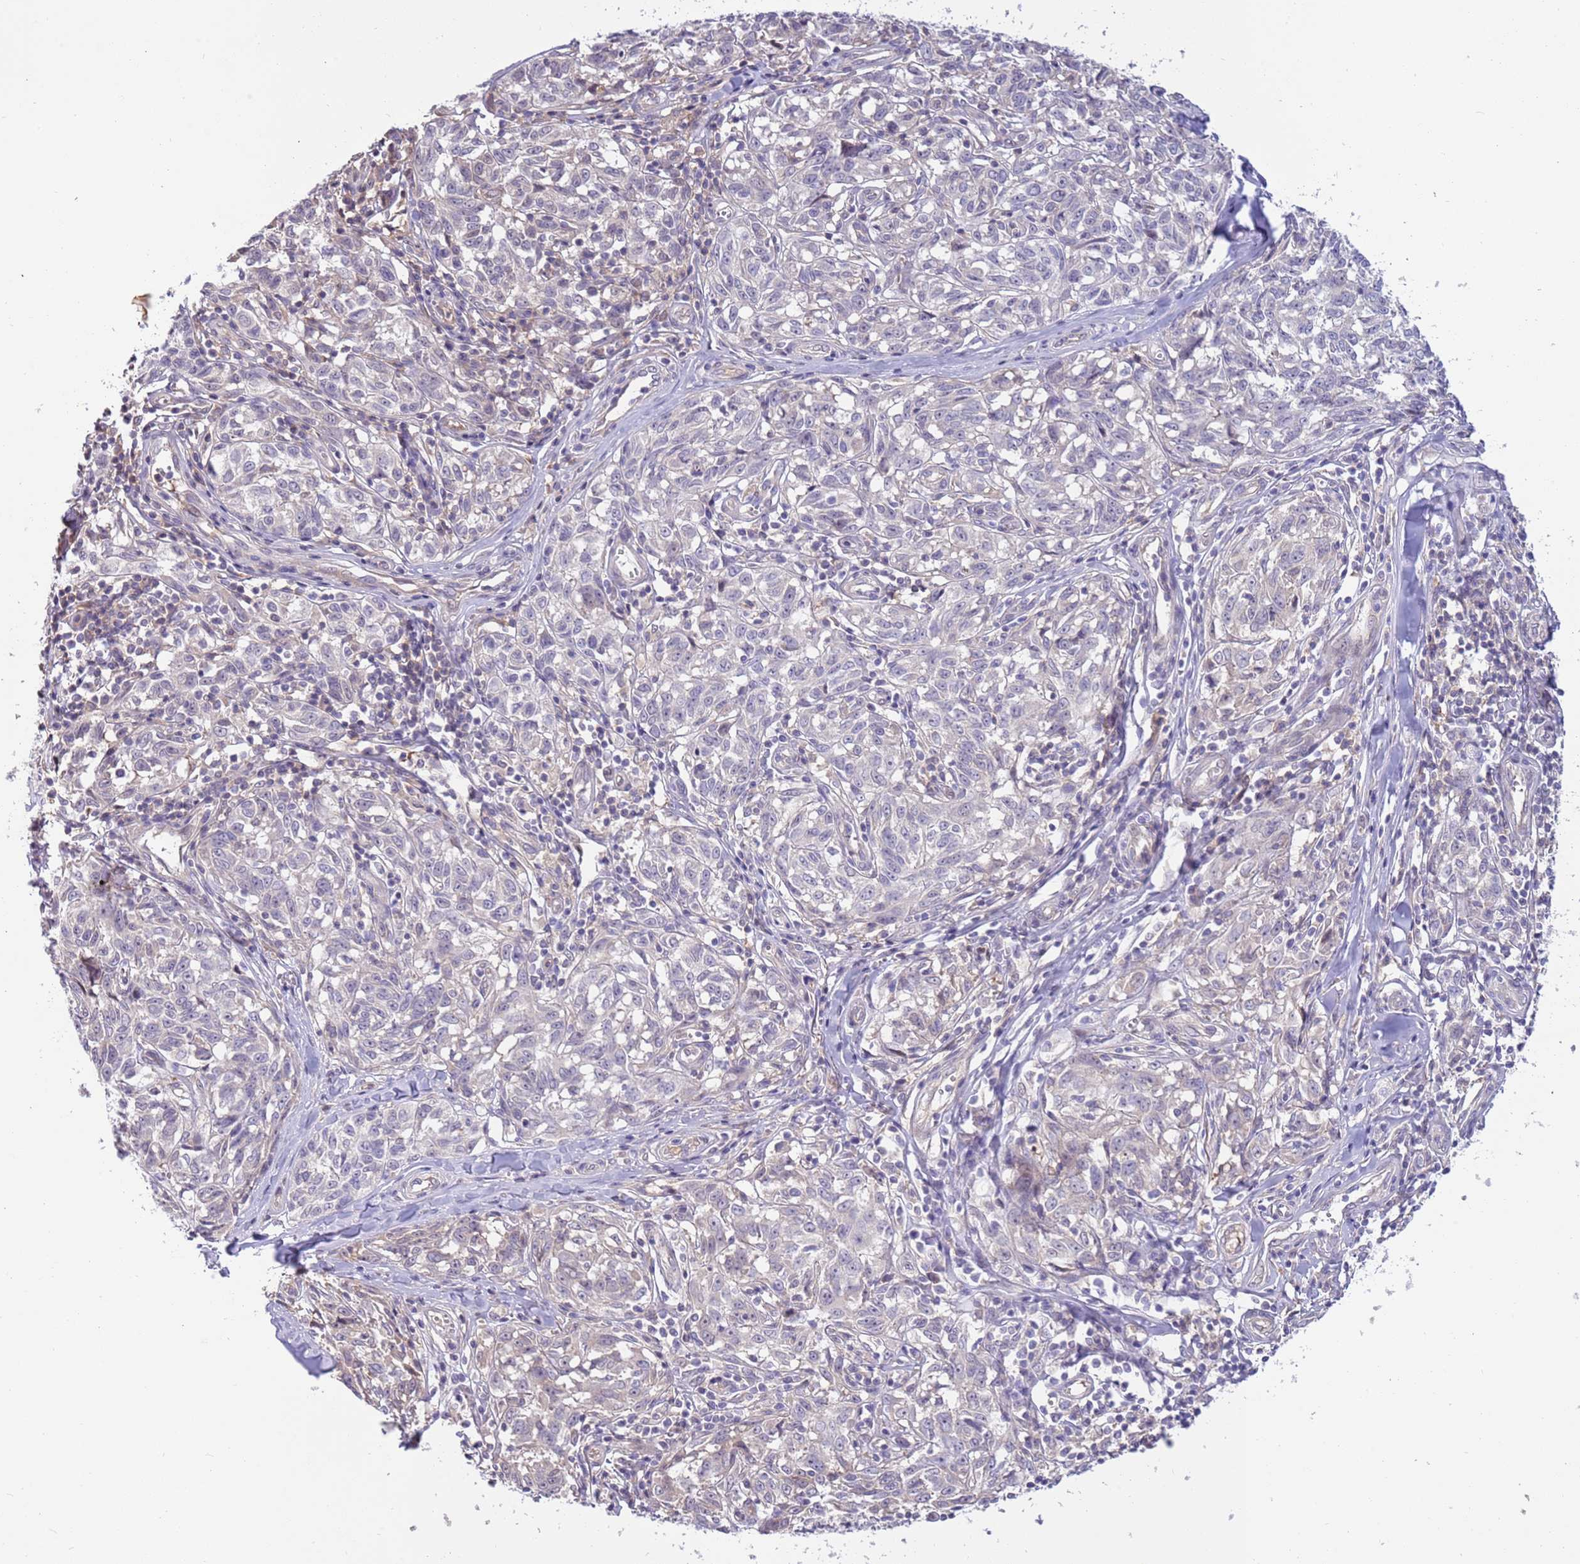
{"staining": {"intensity": "negative", "quantity": "none", "location": "none"}, "tissue": "melanoma", "cell_type": "Tumor cells", "image_type": "cancer", "snomed": [{"axis": "morphology", "description": "Normal tissue, NOS"}, {"axis": "morphology", "description": "Malignant melanoma, NOS"}, {"axis": "topography", "description": "Skin"}], "caption": "A high-resolution histopathology image shows immunohistochemistry (IHC) staining of melanoma, which exhibits no significant positivity in tumor cells.", "gene": "CABYR", "patient": {"sex": "female", "age": 64}}